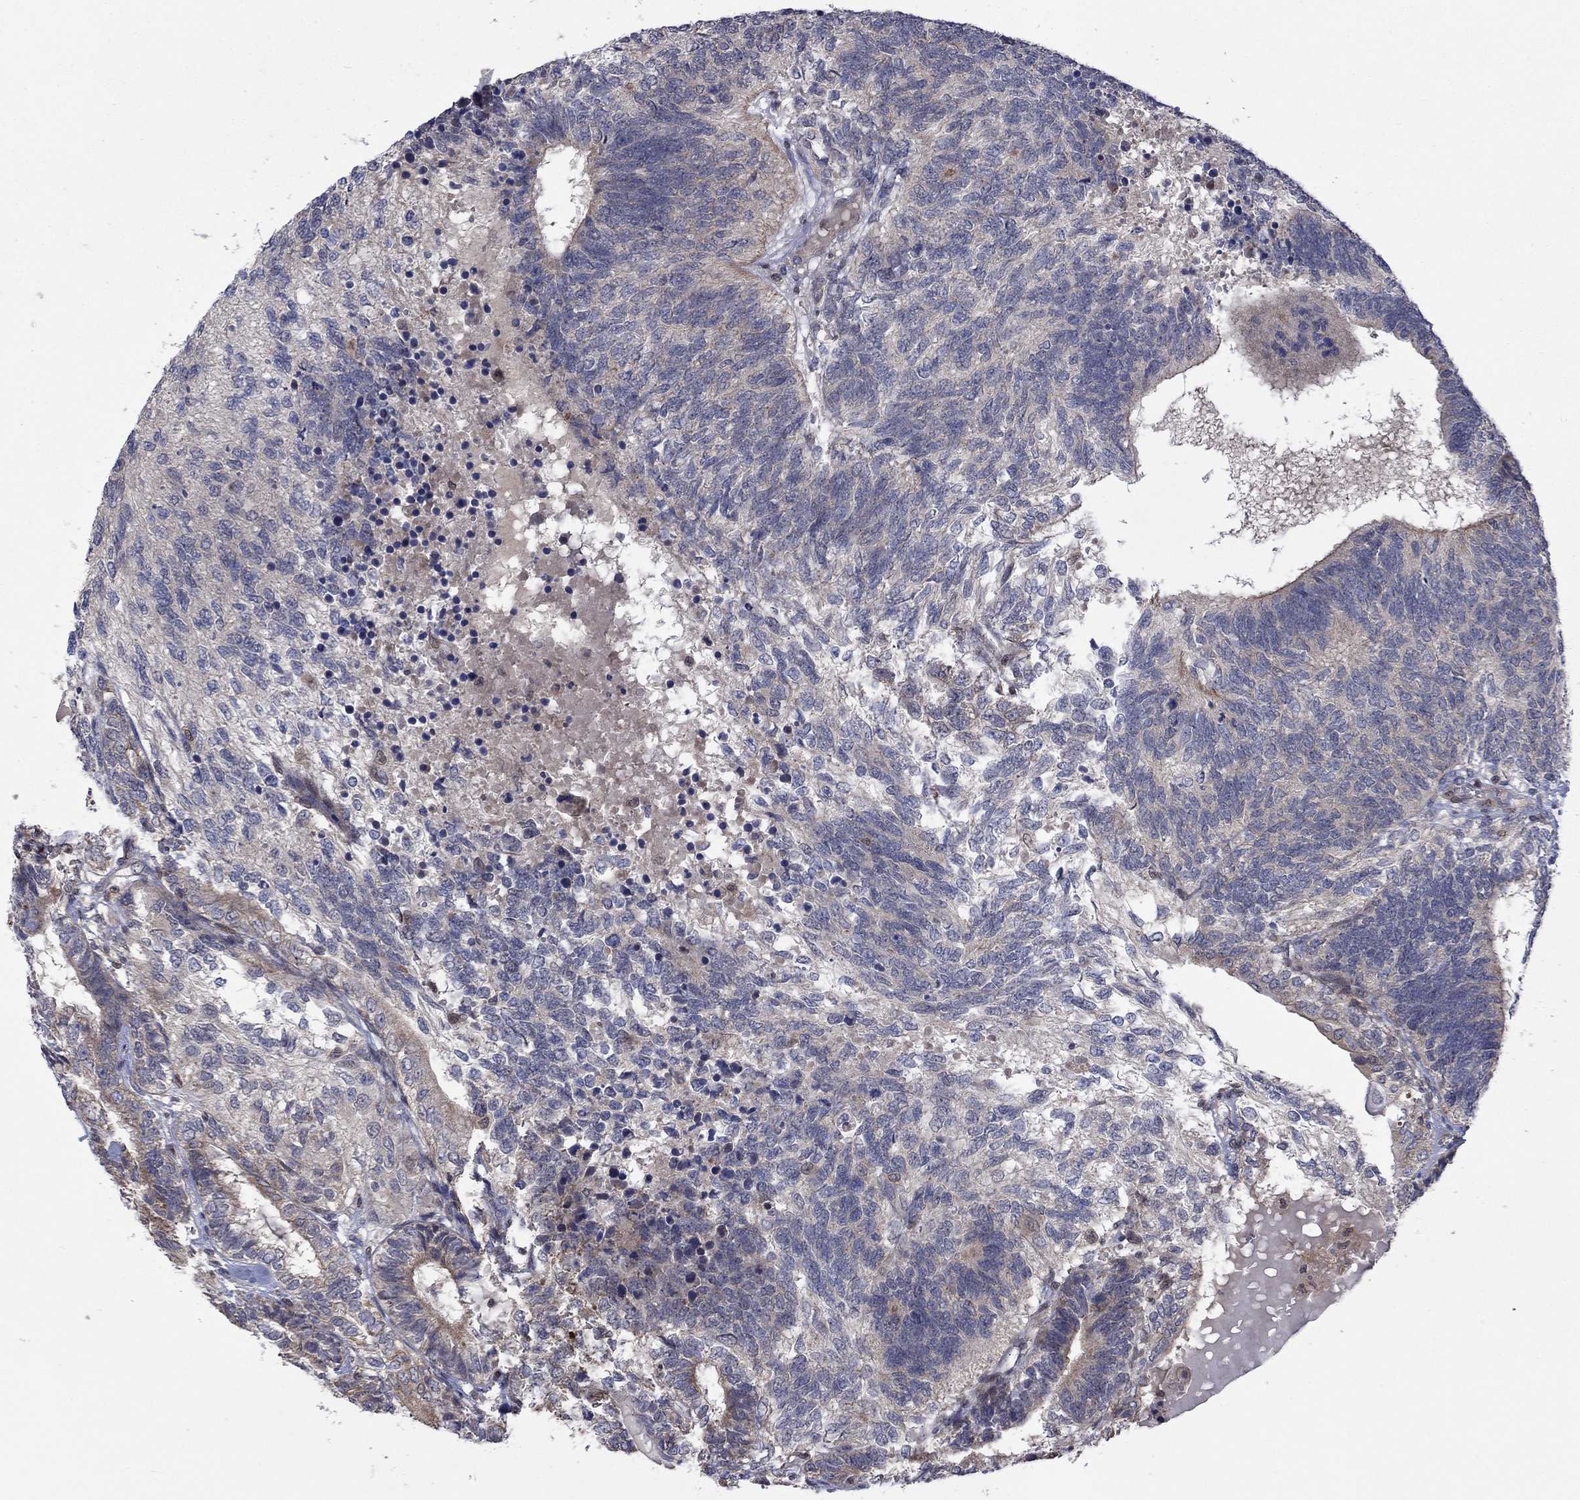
{"staining": {"intensity": "weak", "quantity": "<25%", "location": "cytoplasmic/membranous"}, "tissue": "testis cancer", "cell_type": "Tumor cells", "image_type": "cancer", "snomed": [{"axis": "morphology", "description": "Seminoma, NOS"}, {"axis": "morphology", "description": "Carcinoma, Embryonal, NOS"}, {"axis": "topography", "description": "Testis"}], "caption": "A micrograph of human embryonal carcinoma (testis) is negative for staining in tumor cells. The staining is performed using DAB (3,3'-diaminobenzidine) brown chromogen with nuclei counter-stained in using hematoxylin.", "gene": "IAH1", "patient": {"sex": "male", "age": 41}}